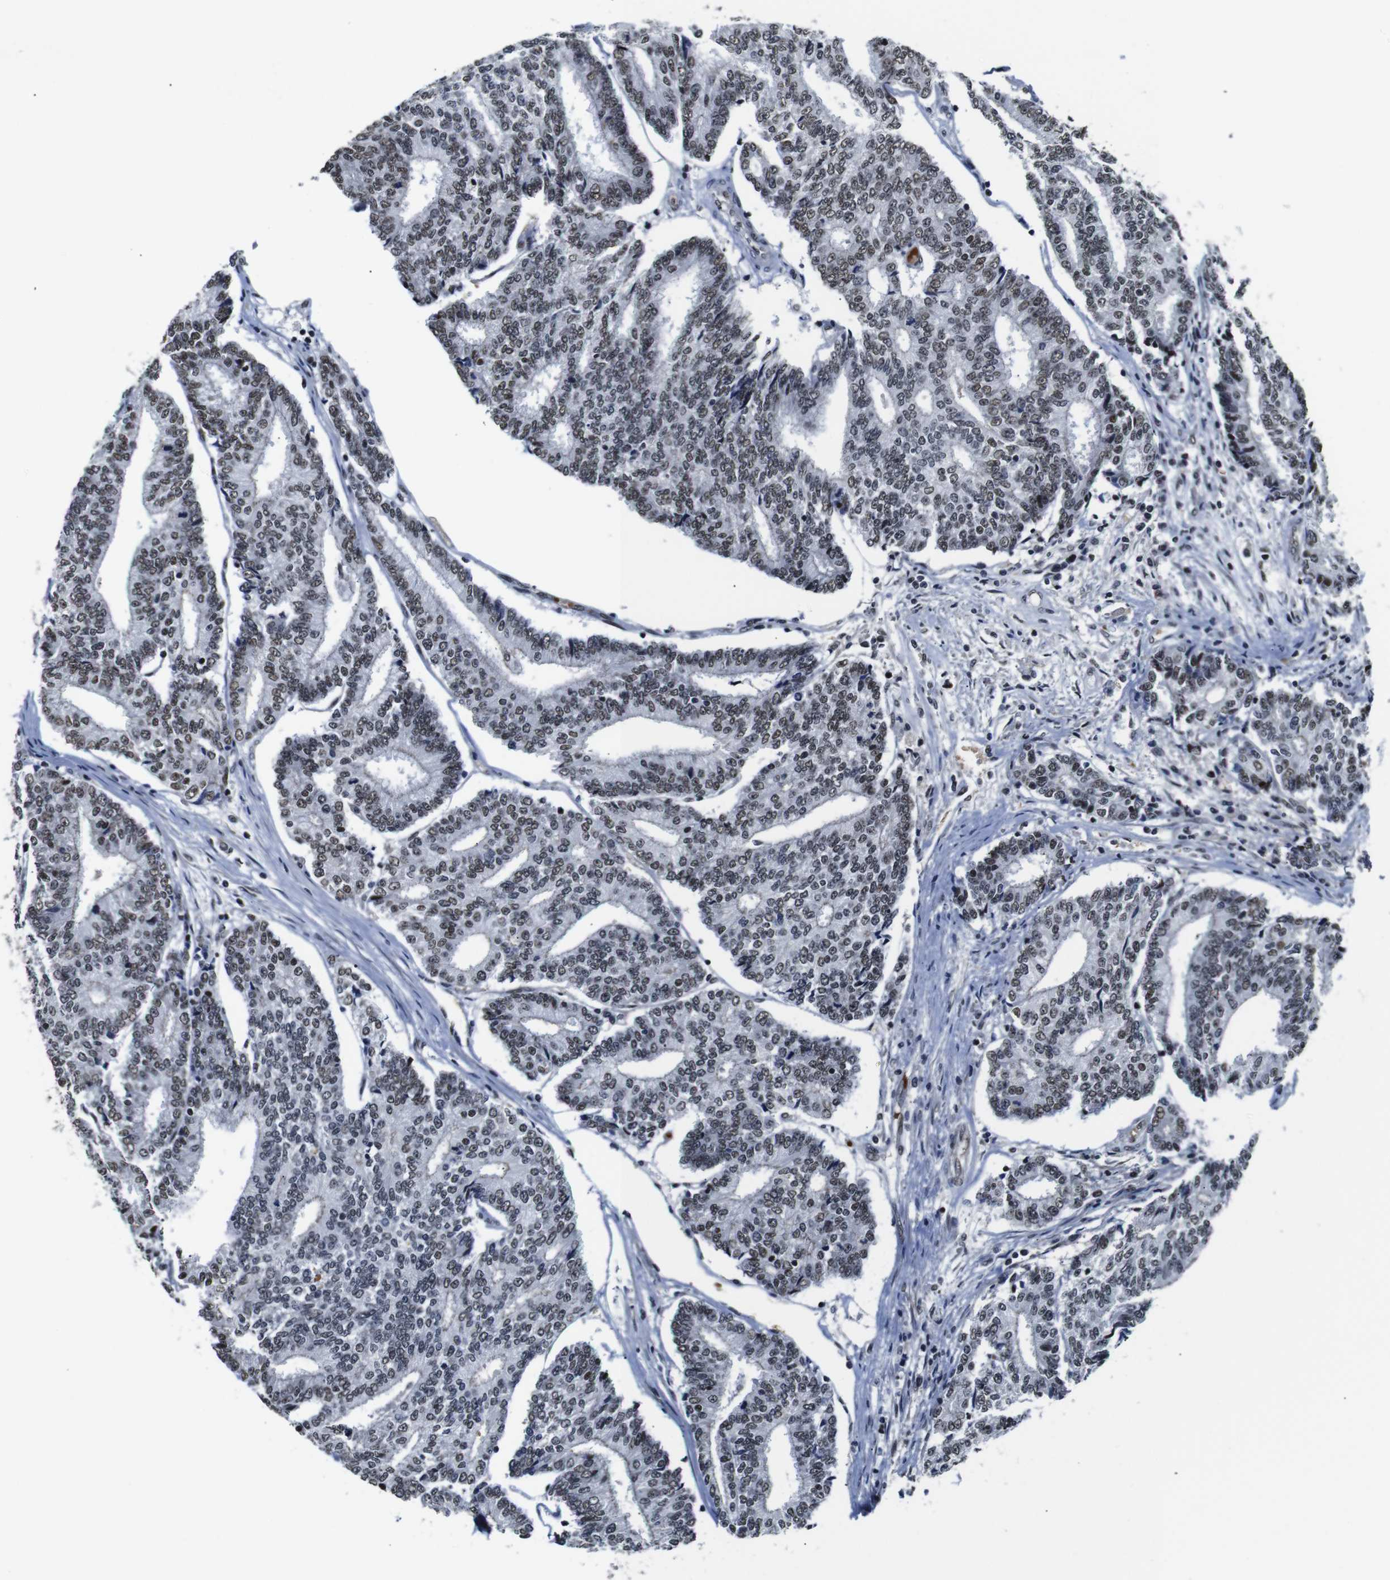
{"staining": {"intensity": "weak", "quantity": ">75%", "location": "nuclear"}, "tissue": "prostate cancer", "cell_type": "Tumor cells", "image_type": "cancer", "snomed": [{"axis": "morphology", "description": "Normal tissue, NOS"}, {"axis": "morphology", "description": "Adenocarcinoma, High grade"}, {"axis": "topography", "description": "Prostate"}, {"axis": "topography", "description": "Seminal veicle"}], "caption": "An IHC photomicrograph of tumor tissue is shown. Protein staining in brown shows weak nuclear positivity in high-grade adenocarcinoma (prostate) within tumor cells.", "gene": "ILDR2", "patient": {"sex": "male", "age": 55}}